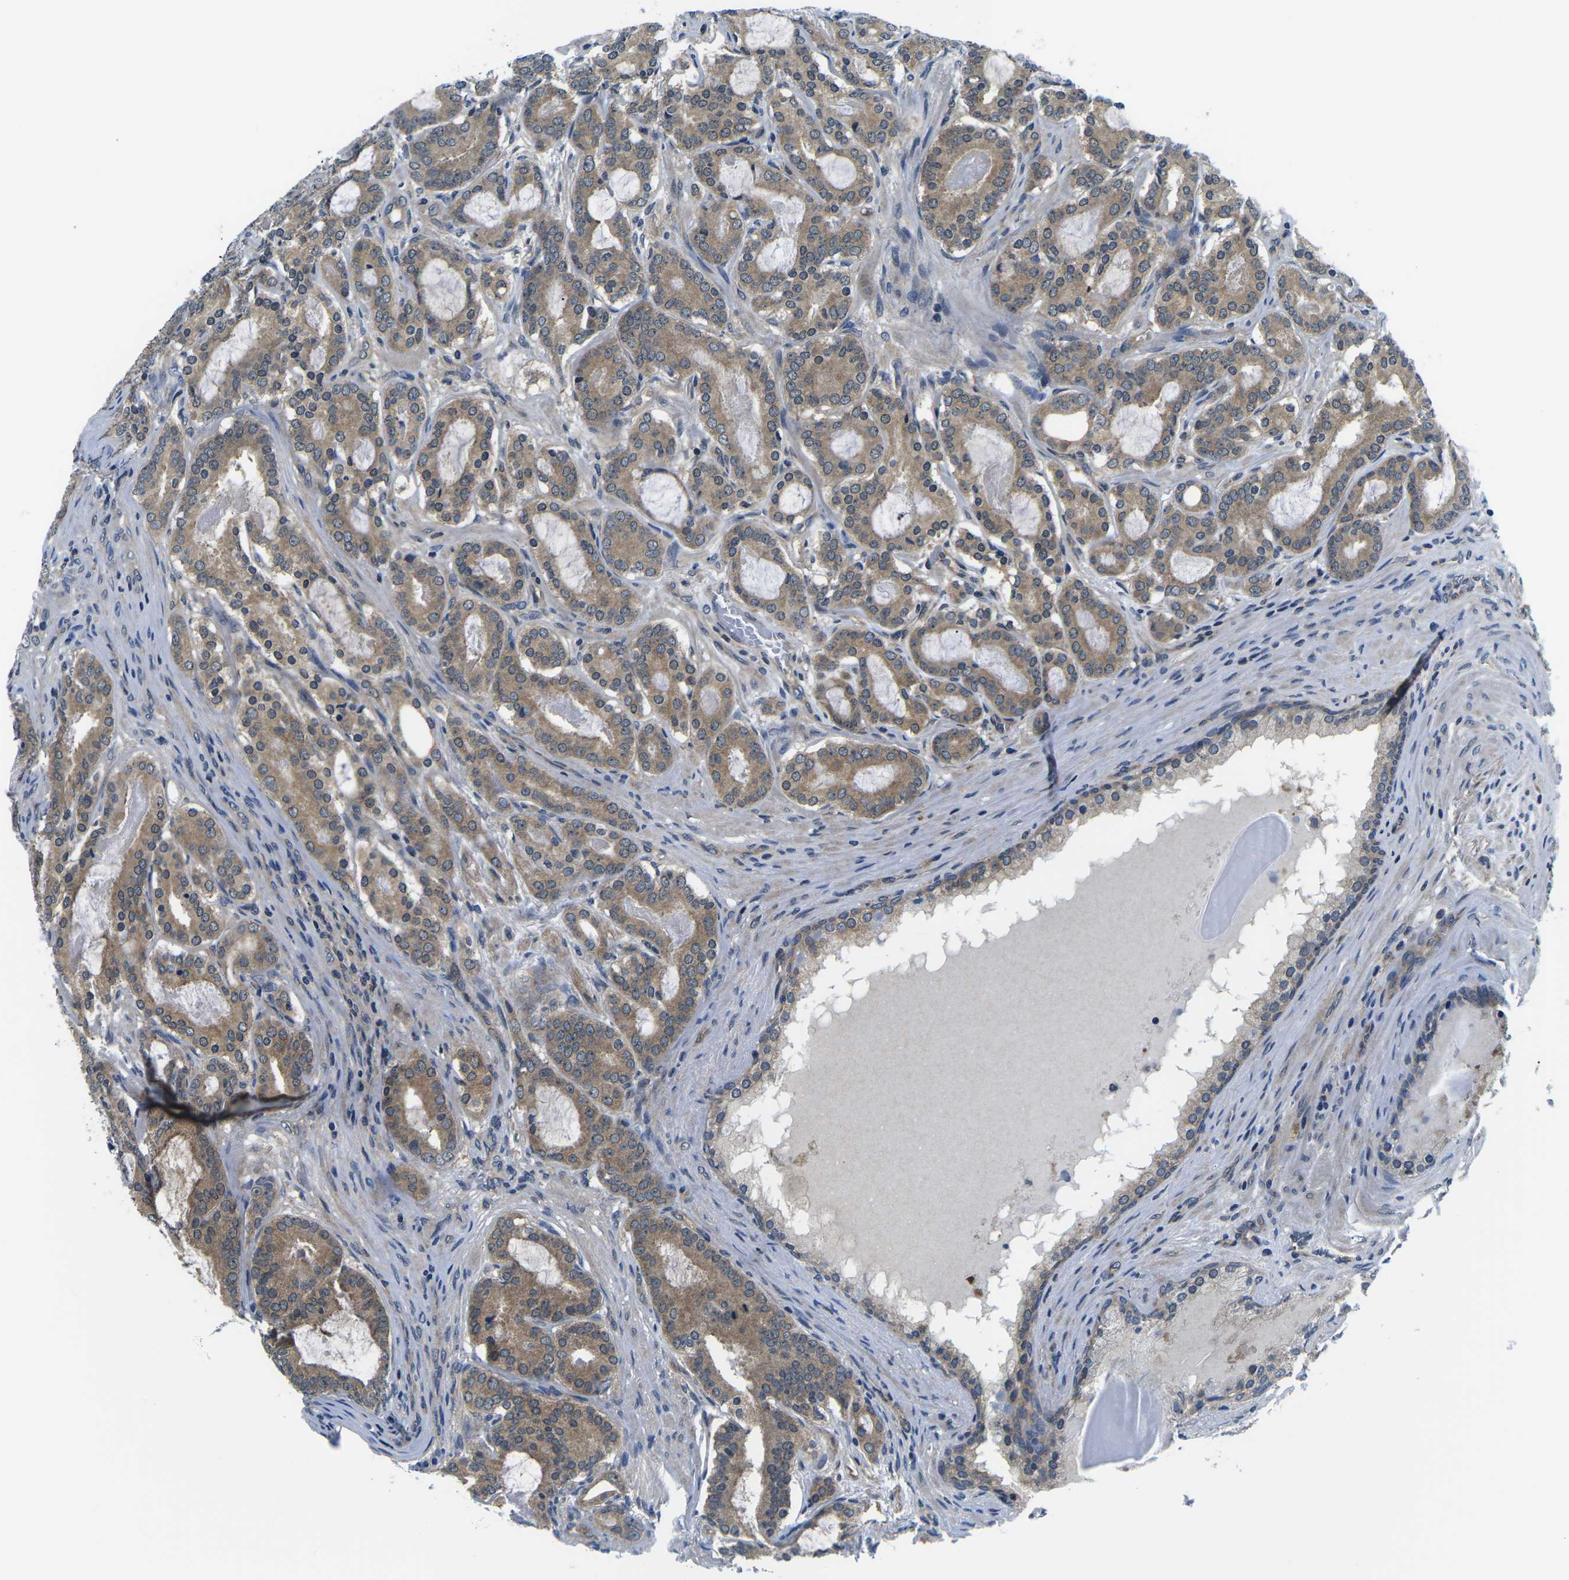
{"staining": {"intensity": "moderate", "quantity": ">75%", "location": "cytoplasmic/membranous"}, "tissue": "prostate cancer", "cell_type": "Tumor cells", "image_type": "cancer", "snomed": [{"axis": "morphology", "description": "Adenocarcinoma, High grade"}, {"axis": "topography", "description": "Prostate"}], "caption": "An image of prostate cancer (high-grade adenocarcinoma) stained for a protein demonstrates moderate cytoplasmic/membranous brown staining in tumor cells. (DAB IHC with brightfield microscopy, high magnification).", "gene": "GSK3B", "patient": {"sex": "male", "age": 60}}